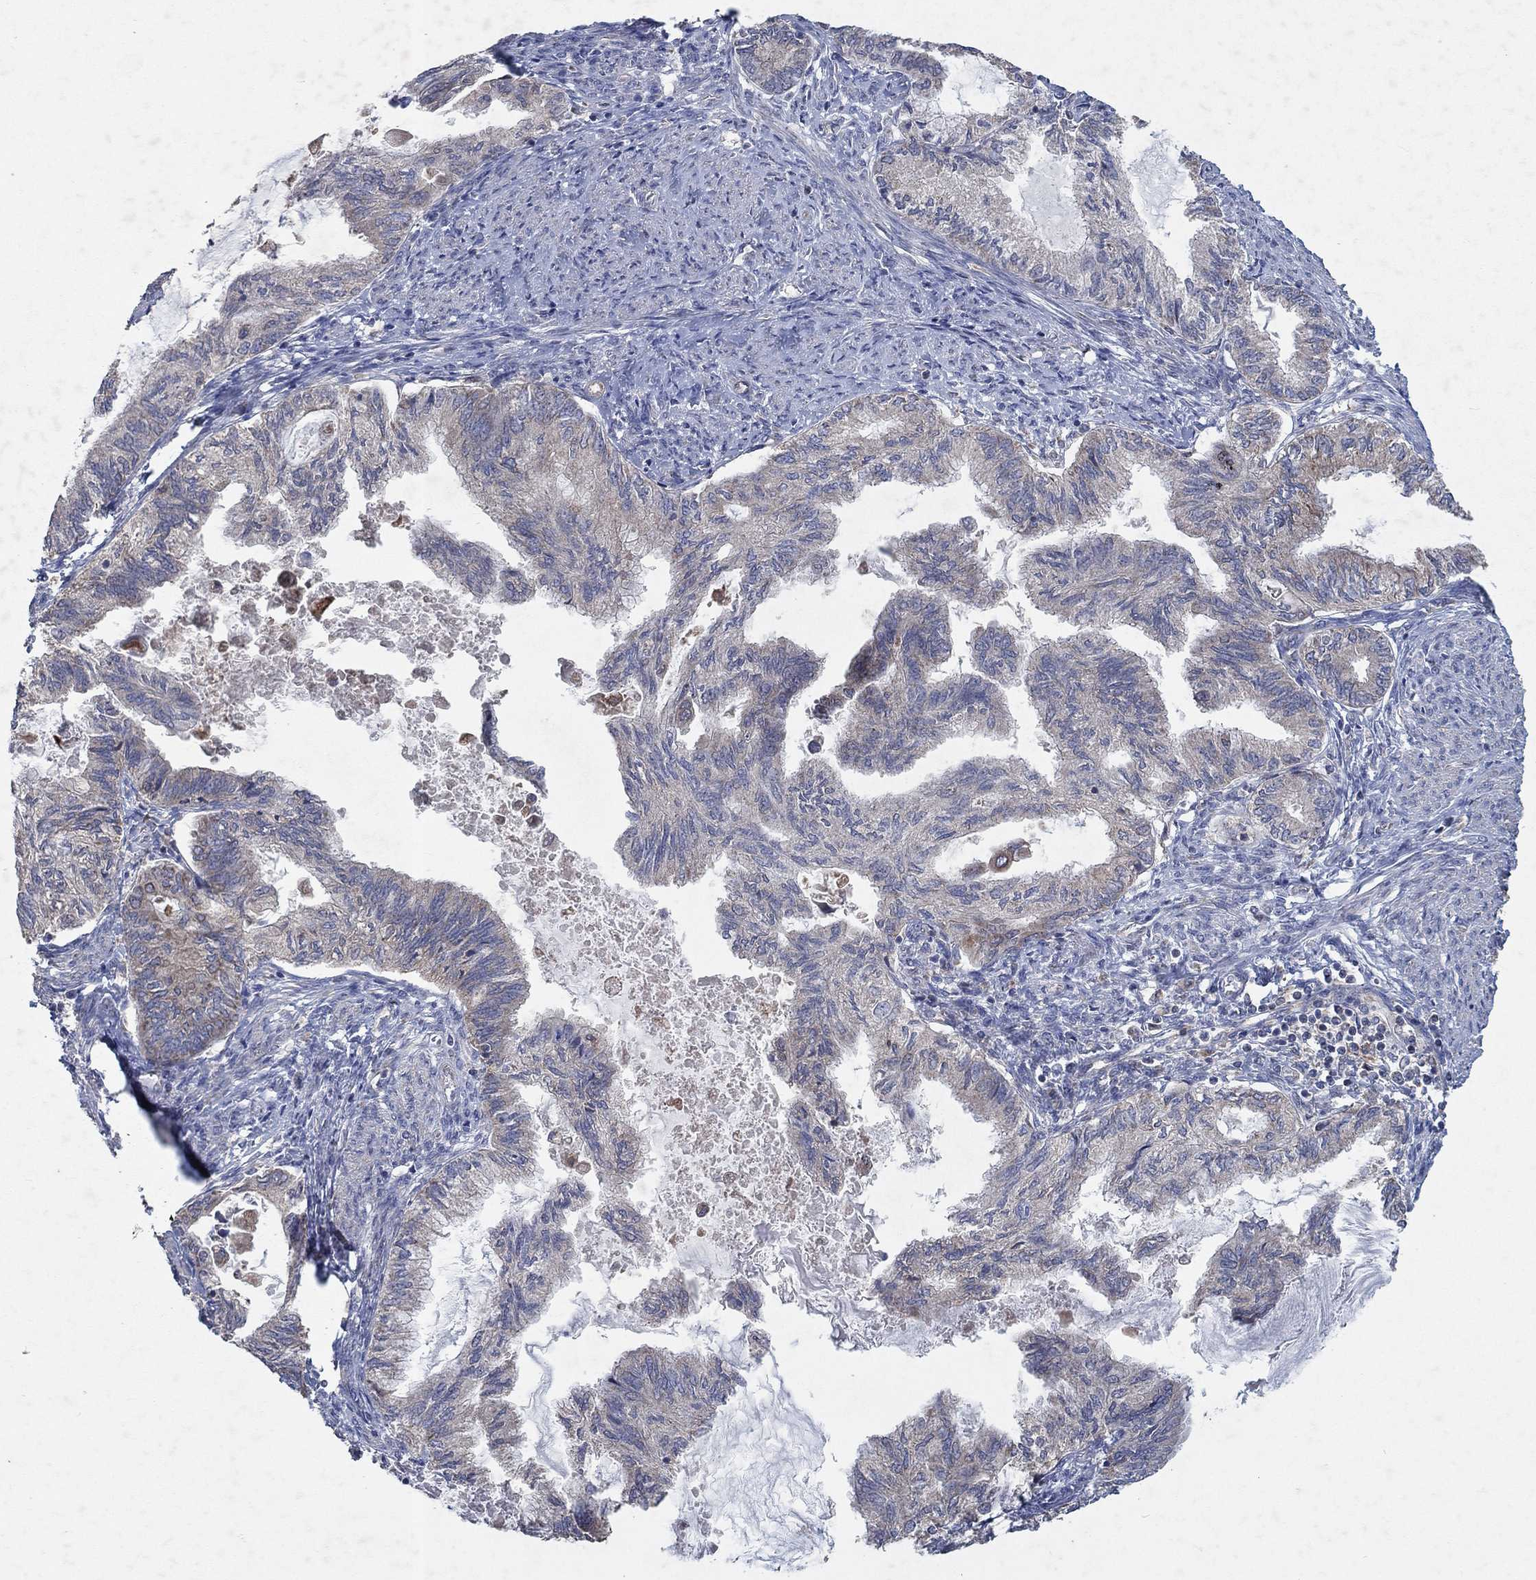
{"staining": {"intensity": "weak", "quantity": "<25%", "location": "cytoplasmic/membranous"}, "tissue": "endometrial cancer", "cell_type": "Tumor cells", "image_type": "cancer", "snomed": [{"axis": "morphology", "description": "Adenocarcinoma, NOS"}, {"axis": "topography", "description": "Endometrium"}], "caption": "Micrograph shows no significant protein staining in tumor cells of endometrial adenocarcinoma.", "gene": "NCEH1", "patient": {"sex": "female", "age": 86}}